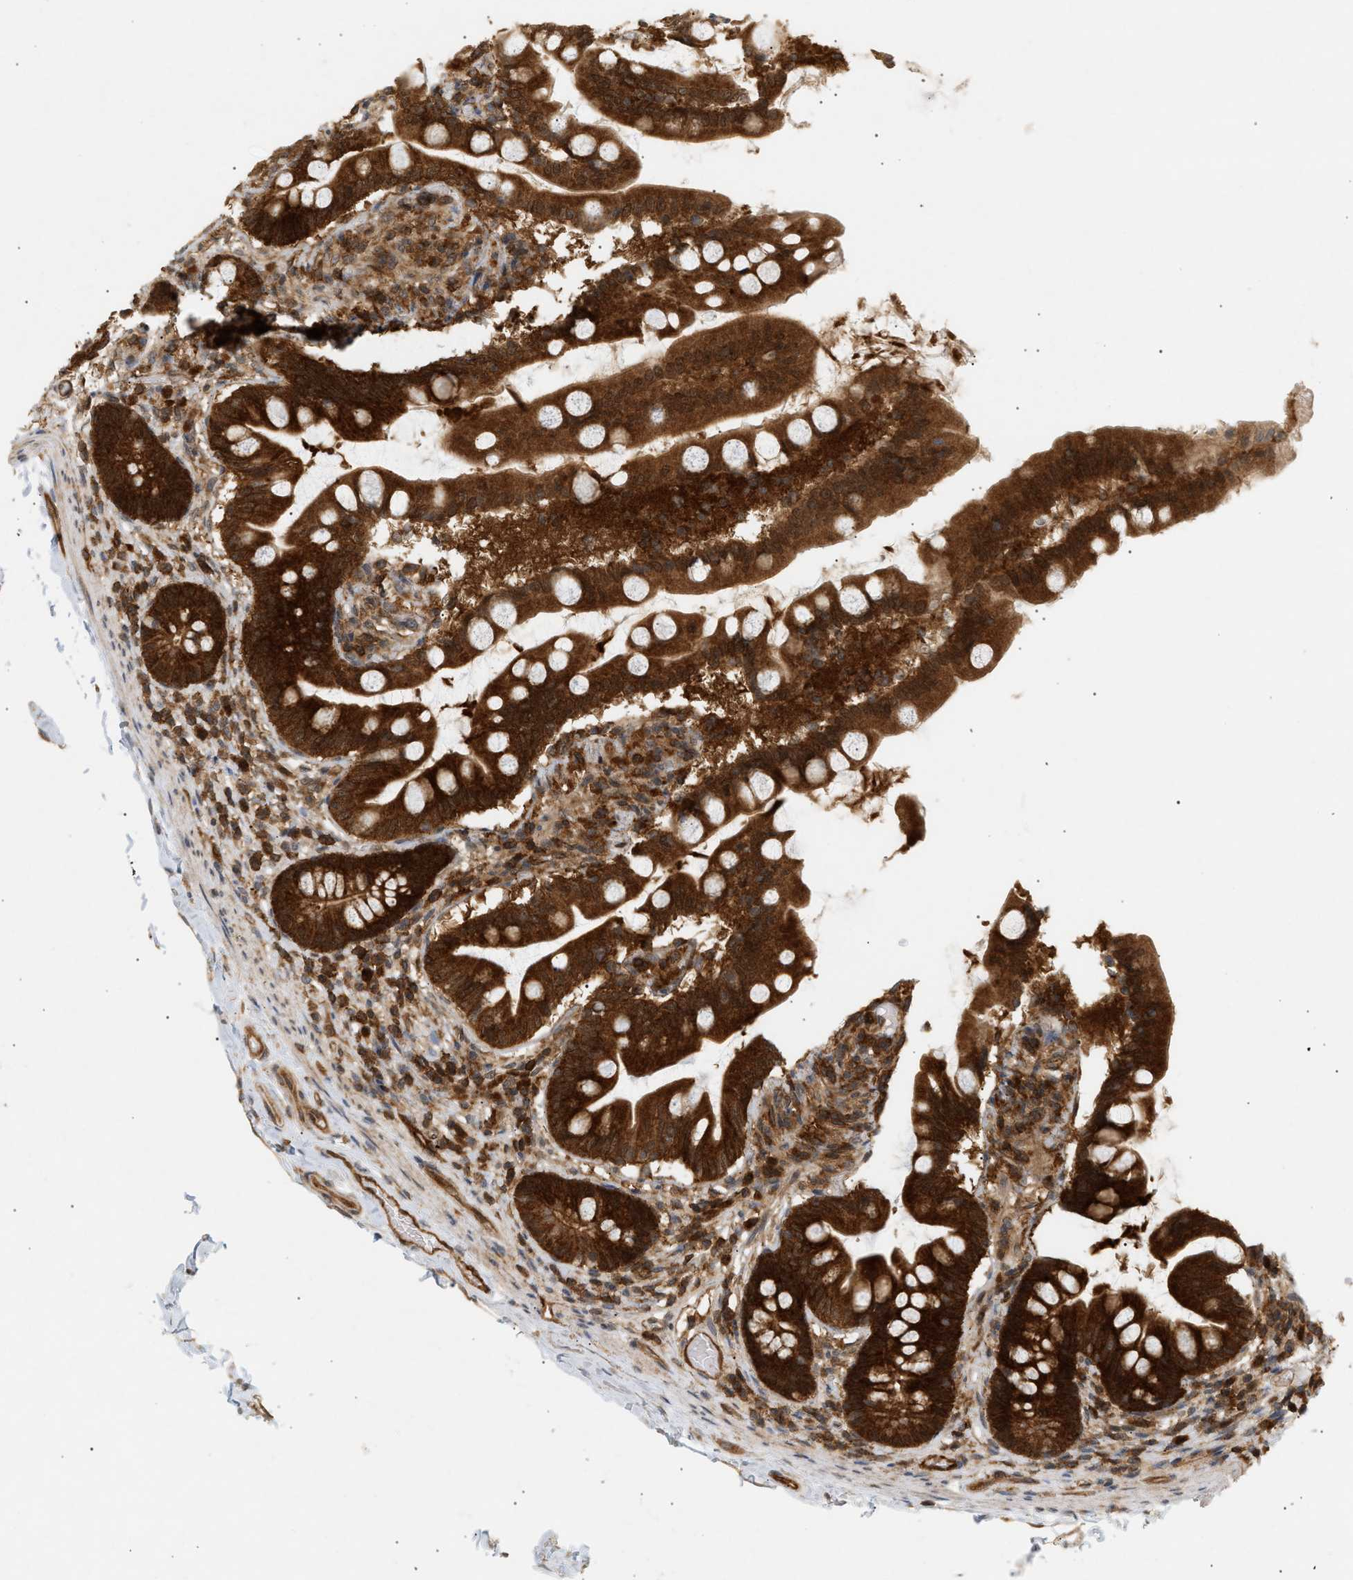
{"staining": {"intensity": "strong", "quantity": ">75%", "location": "cytoplasmic/membranous"}, "tissue": "small intestine", "cell_type": "Glandular cells", "image_type": "normal", "snomed": [{"axis": "morphology", "description": "Normal tissue, NOS"}, {"axis": "topography", "description": "Small intestine"}], "caption": "About >75% of glandular cells in unremarkable small intestine exhibit strong cytoplasmic/membranous protein expression as visualized by brown immunohistochemical staining.", "gene": "SHC1", "patient": {"sex": "female", "age": 56}}